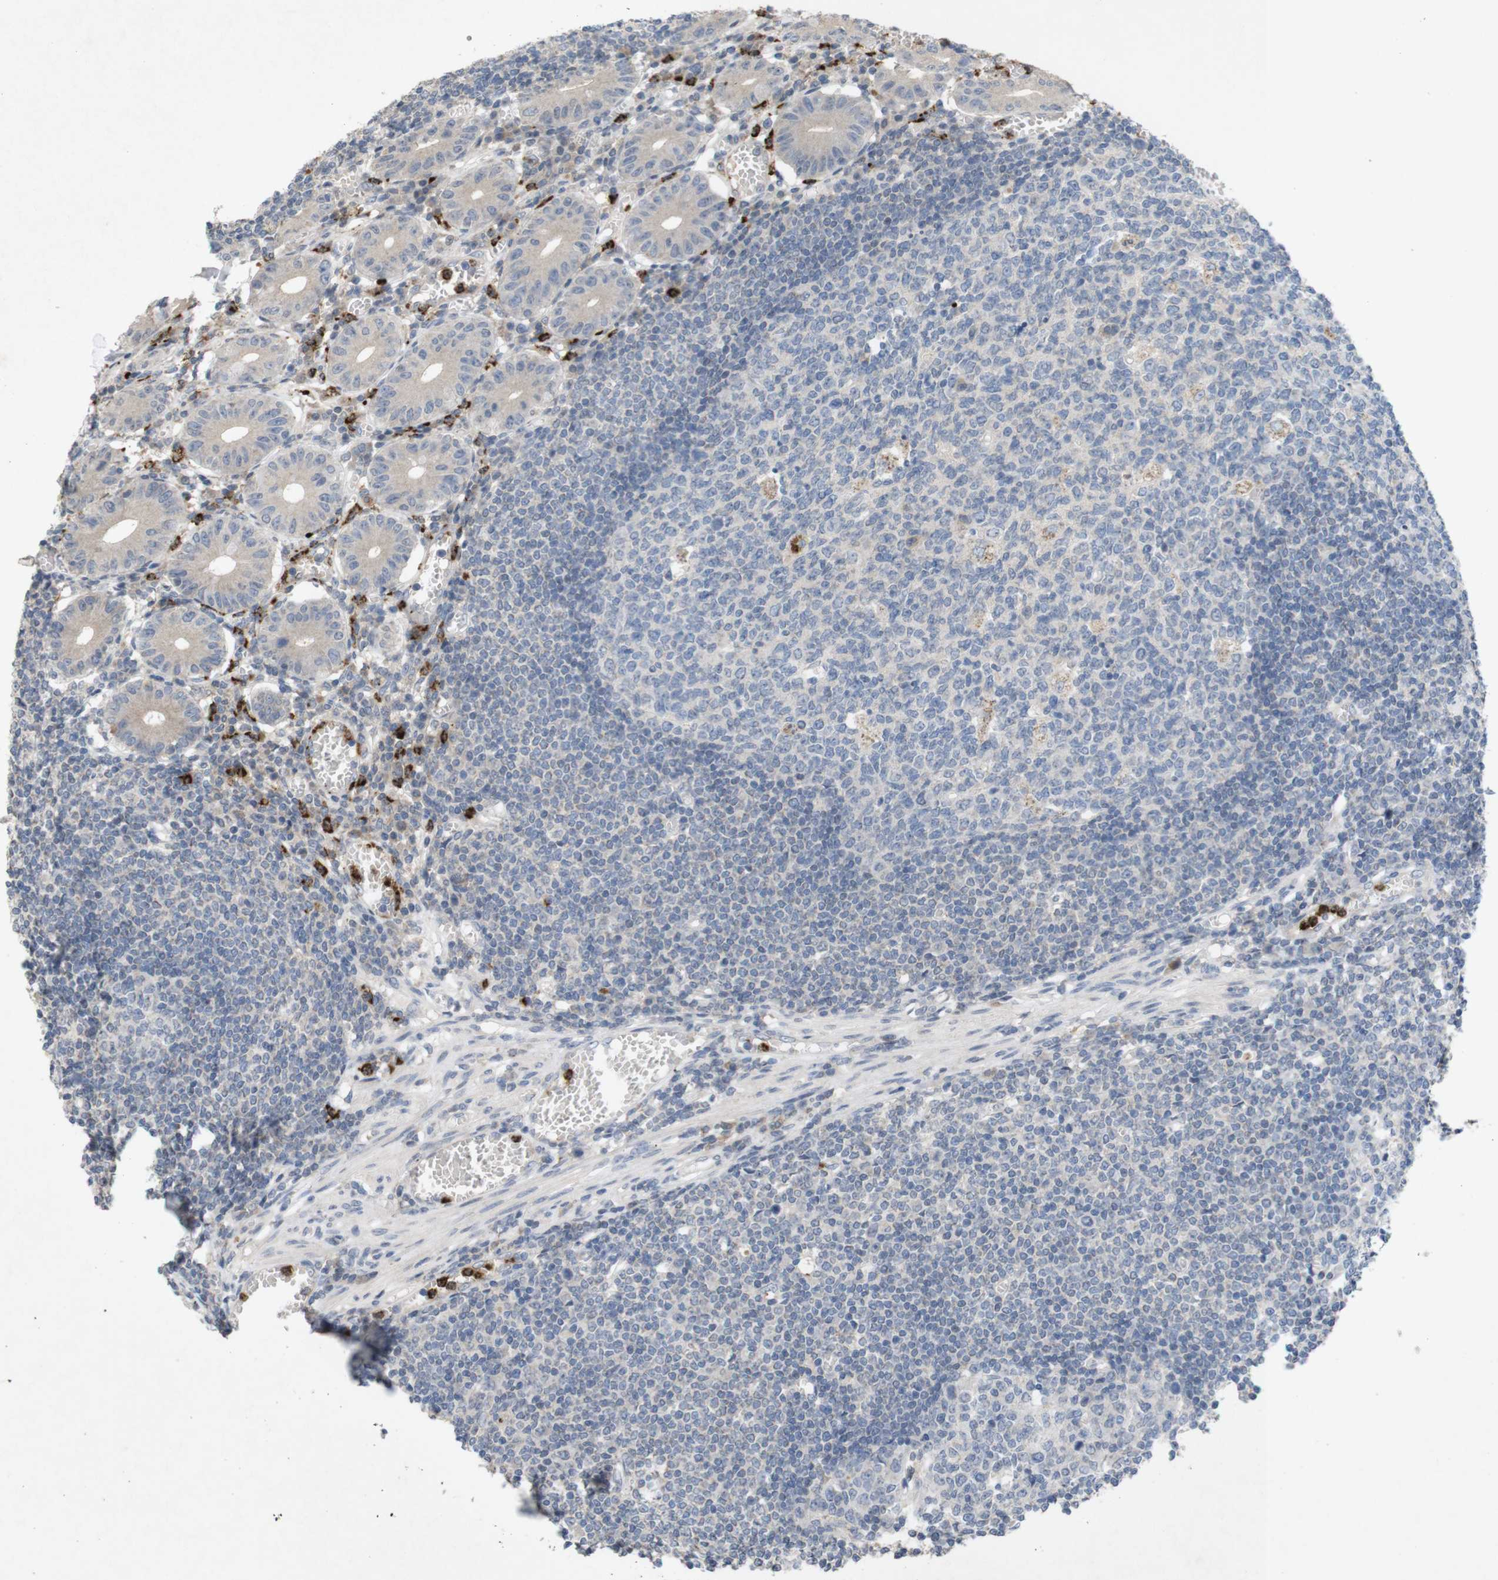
{"staining": {"intensity": "negative", "quantity": "none", "location": "none"}, "tissue": "small intestine", "cell_type": "Glandular cells", "image_type": "normal", "snomed": [{"axis": "morphology", "description": "Normal tissue, NOS"}, {"axis": "morphology", "description": "Cystadenocarcinoma, serous, Metastatic site"}, {"axis": "topography", "description": "Small intestine"}], "caption": "Image shows no protein staining in glandular cells of normal small intestine.", "gene": "TSPAN14", "patient": {"sex": "female", "age": 61}}